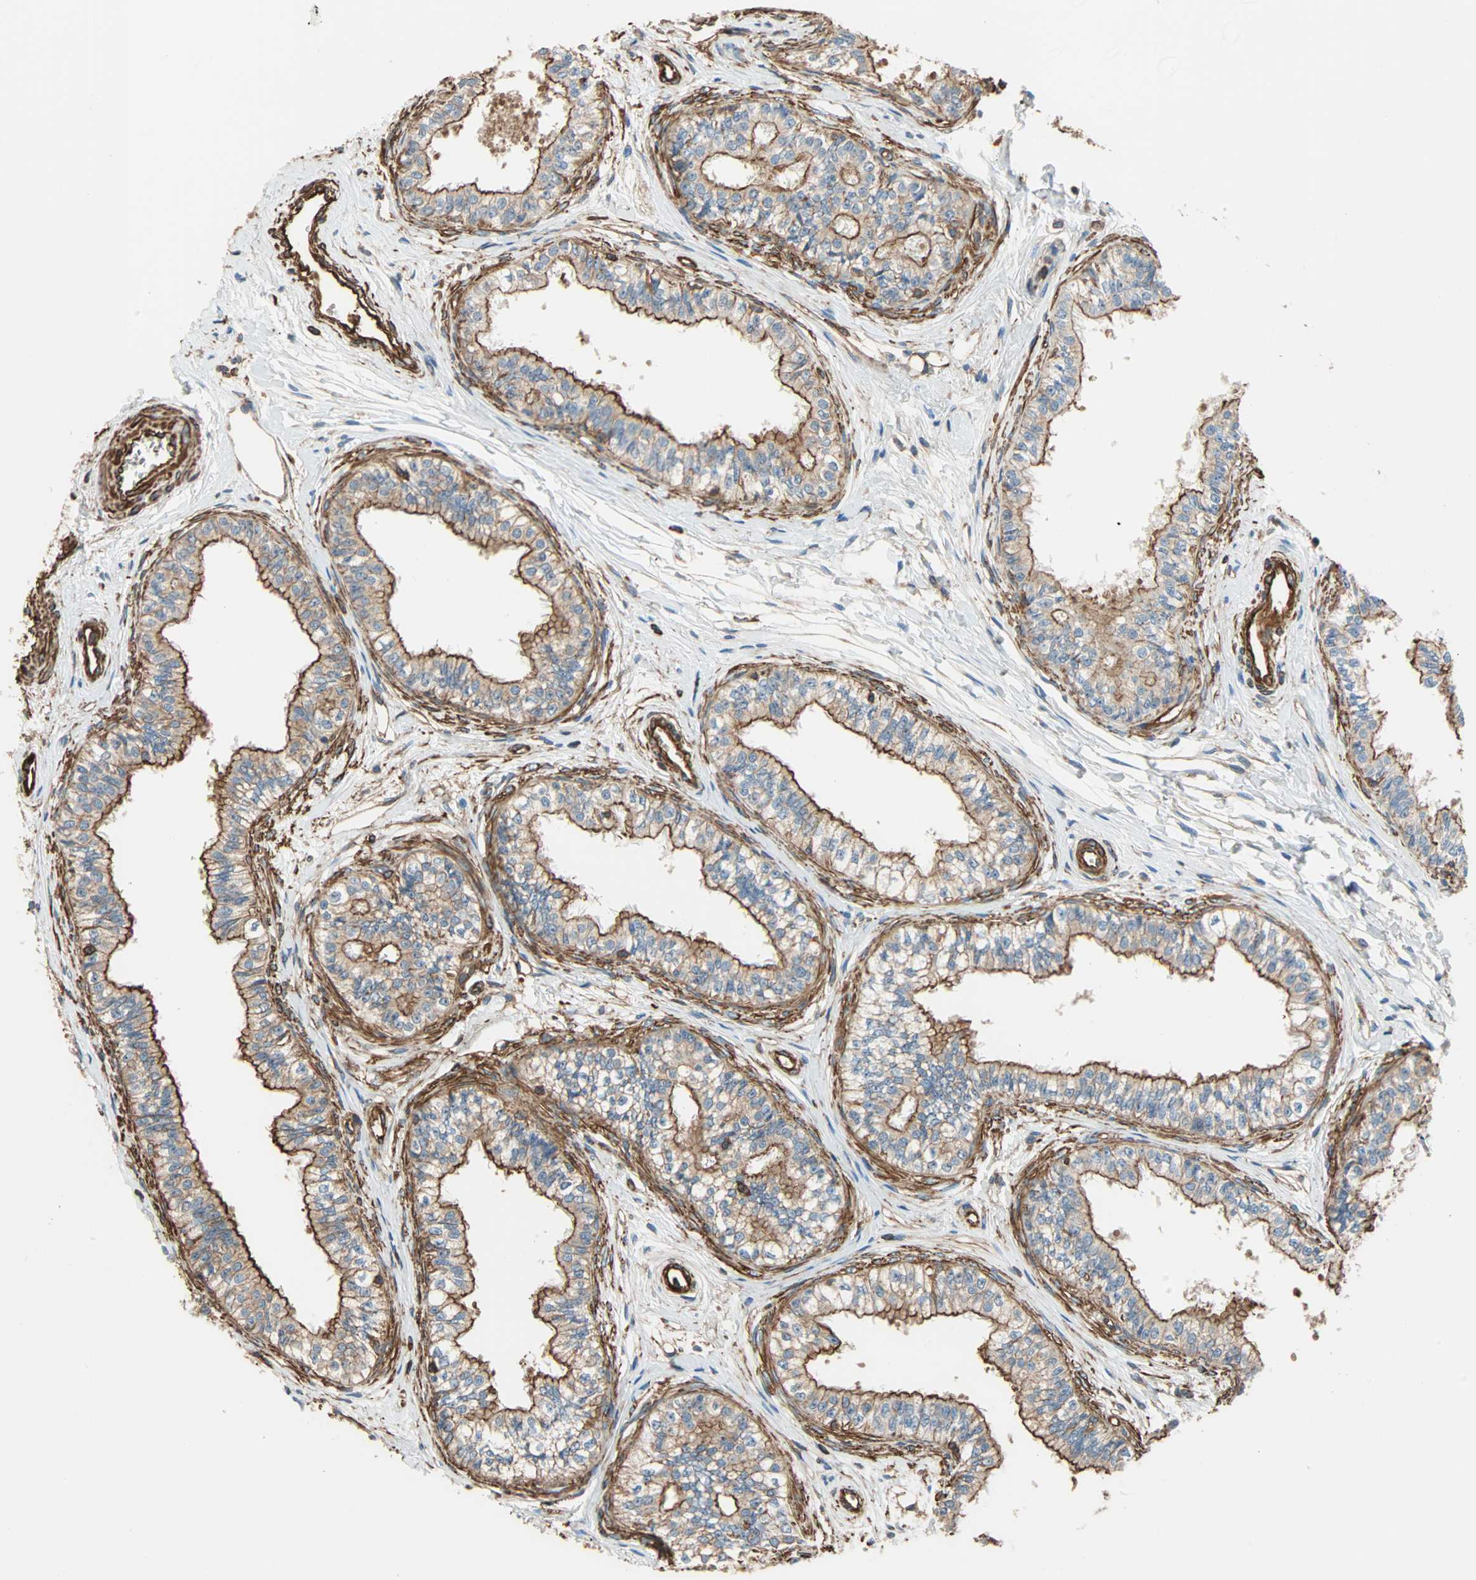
{"staining": {"intensity": "moderate", "quantity": ">75%", "location": "cytoplasmic/membranous"}, "tissue": "epididymis", "cell_type": "Glandular cells", "image_type": "normal", "snomed": [{"axis": "morphology", "description": "Normal tissue, NOS"}, {"axis": "morphology", "description": "Adenocarcinoma, metastatic, NOS"}, {"axis": "topography", "description": "Testis"}, {"axis": "topography", "description": "Epididymis"}], "caption": "Glandular cells exhibit moderate cytoplasmic/membranous expression in approximately >75% of cells in unremarkable epididymis. The protein is stained brown, and the nuclei are stained in blue (DAB IHC with brightfield microscopy, high magnification).", "gene": "GALNT10", "patient": {"sex": "male", "age": 26}}